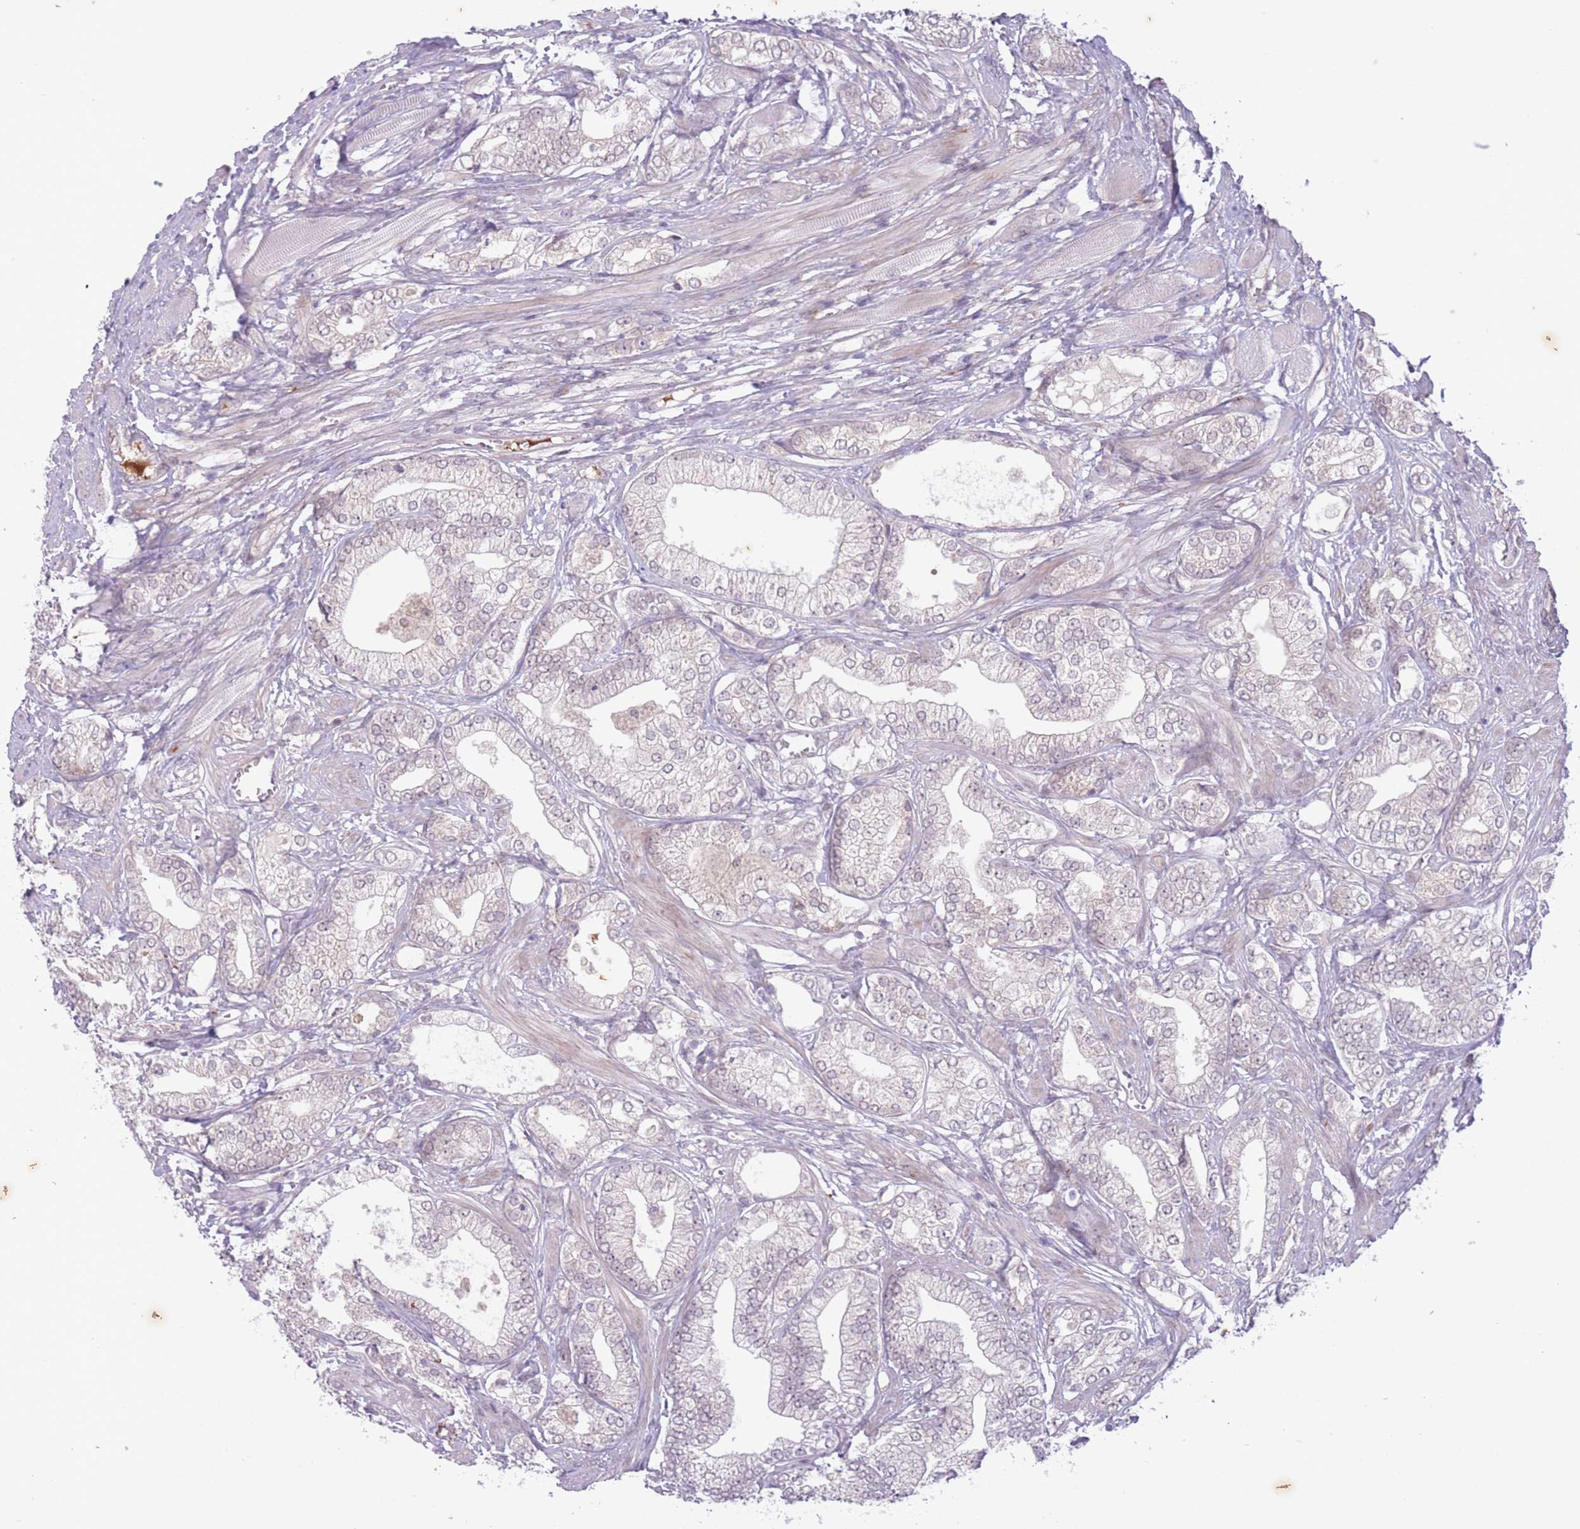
{"staining": {"intensity": "negative", "quantity": "none", "location": "none"}, "tissue": "prostate cancer", "cell_type": "Tumor cells", "image_type": "cancer", "snomed": [{"axis": "morphology", "description": "Adenocarcinoma, High grade"}, {"axis": "topography", "description": "Prostate"}], "caption": "This is an IHC micrograph of human prostate high-grade adenocarcinoma. There is no positivity in tumor cells.", "gene": "ARPIN", "patient": {"sex": "male", "age": 50}}